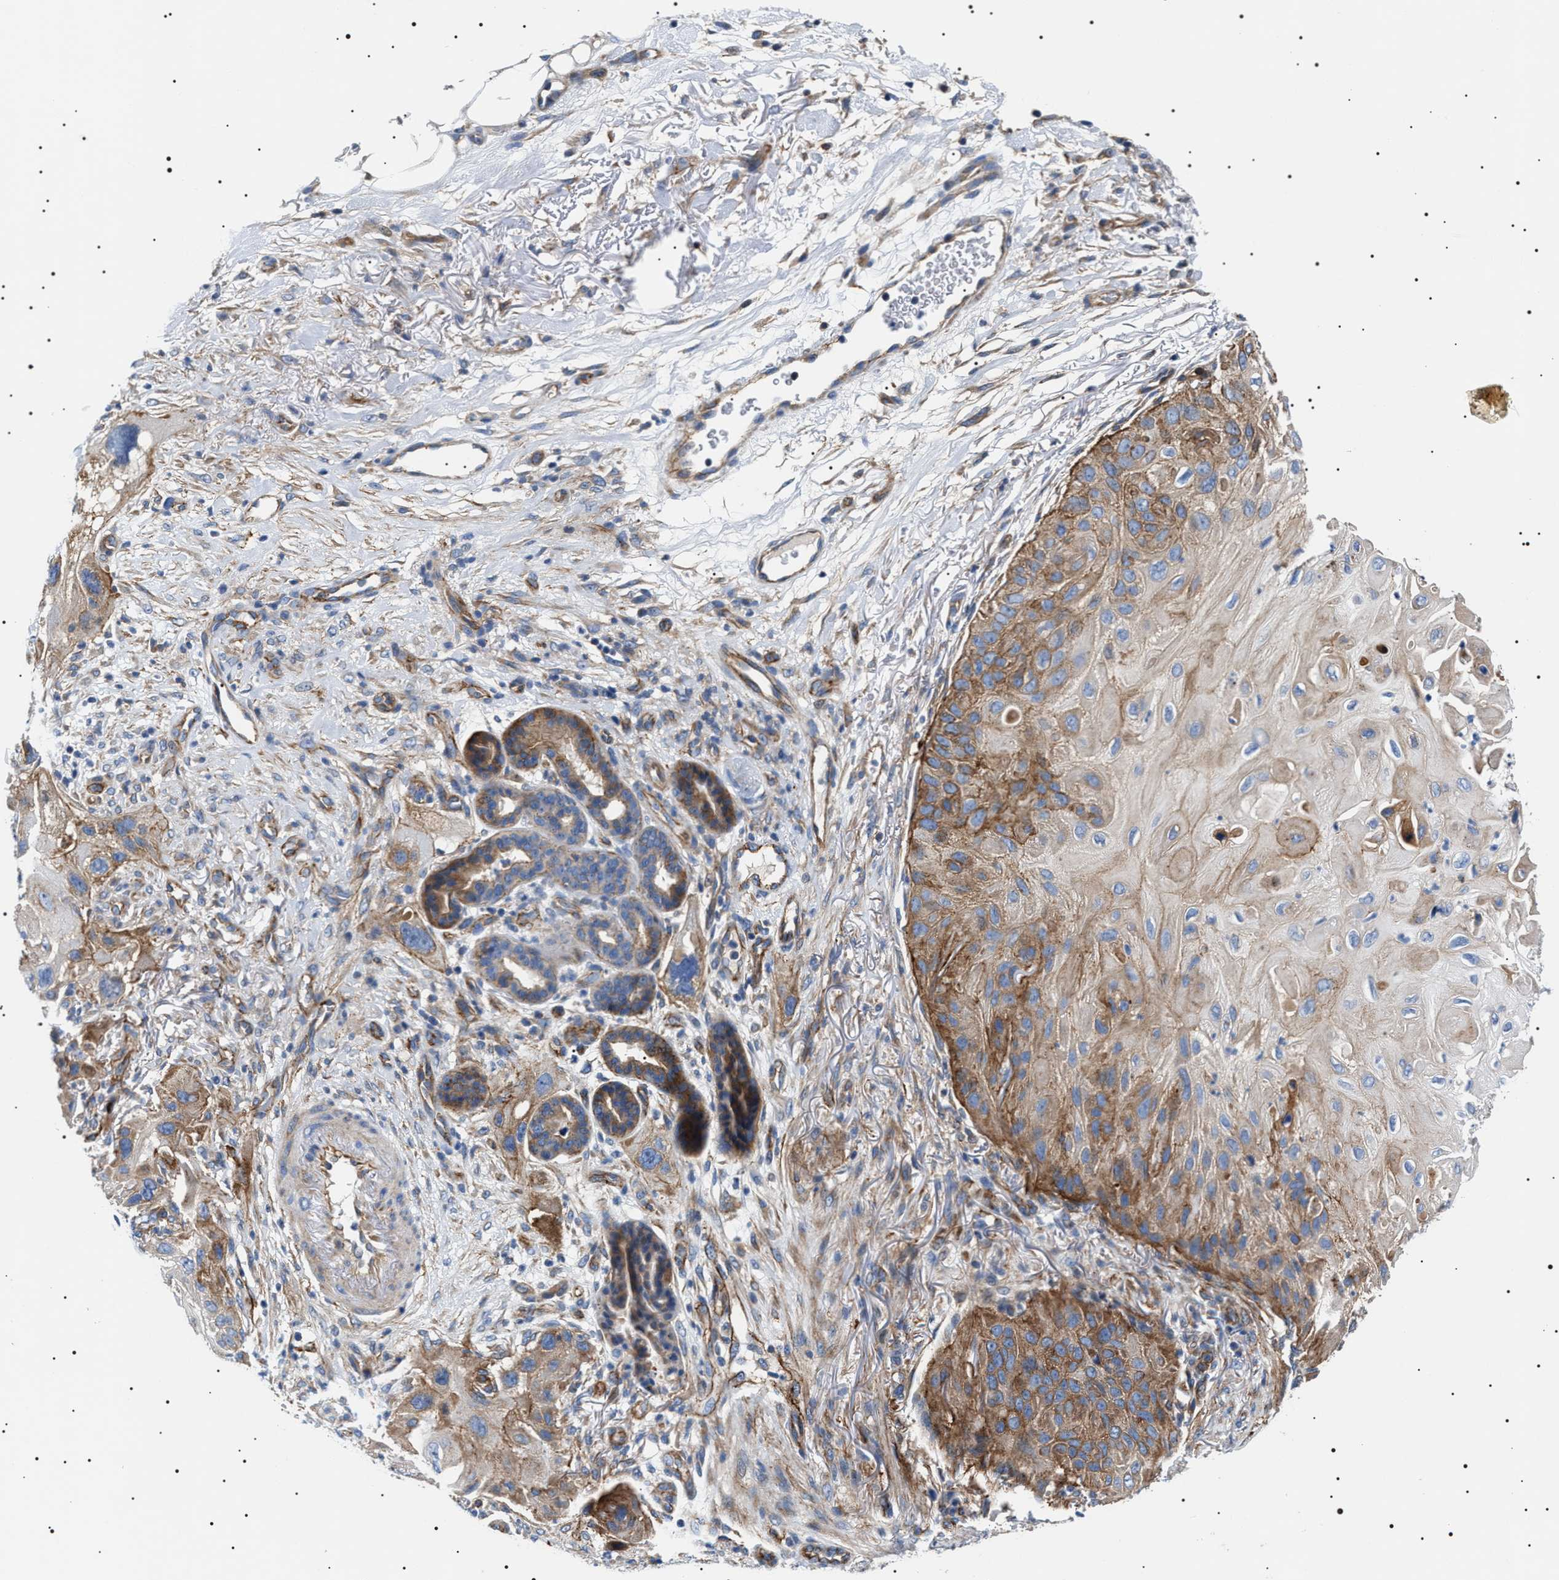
{"staining": {"intensity": "moderate", "quantity": ">75%", "location": "cytoplasmic/membranous"}, "tissue": "skin cancer", "cell_type": "Tumor cells", "image_type": "cancer", "snomed": [{"axis": "morphology", "description": "Squamous cell carcinoma, NOS"}, {"axis": "topography", "description": "Skin"}], "caption": "Immunohistochemical staining of human skin cancer reveals medium levels of moderate cytoplasmic/membranous expression in about >75% of tumor cells.", "gene": "TMEM222", "patient": {"sex": "female", "age": 77}}